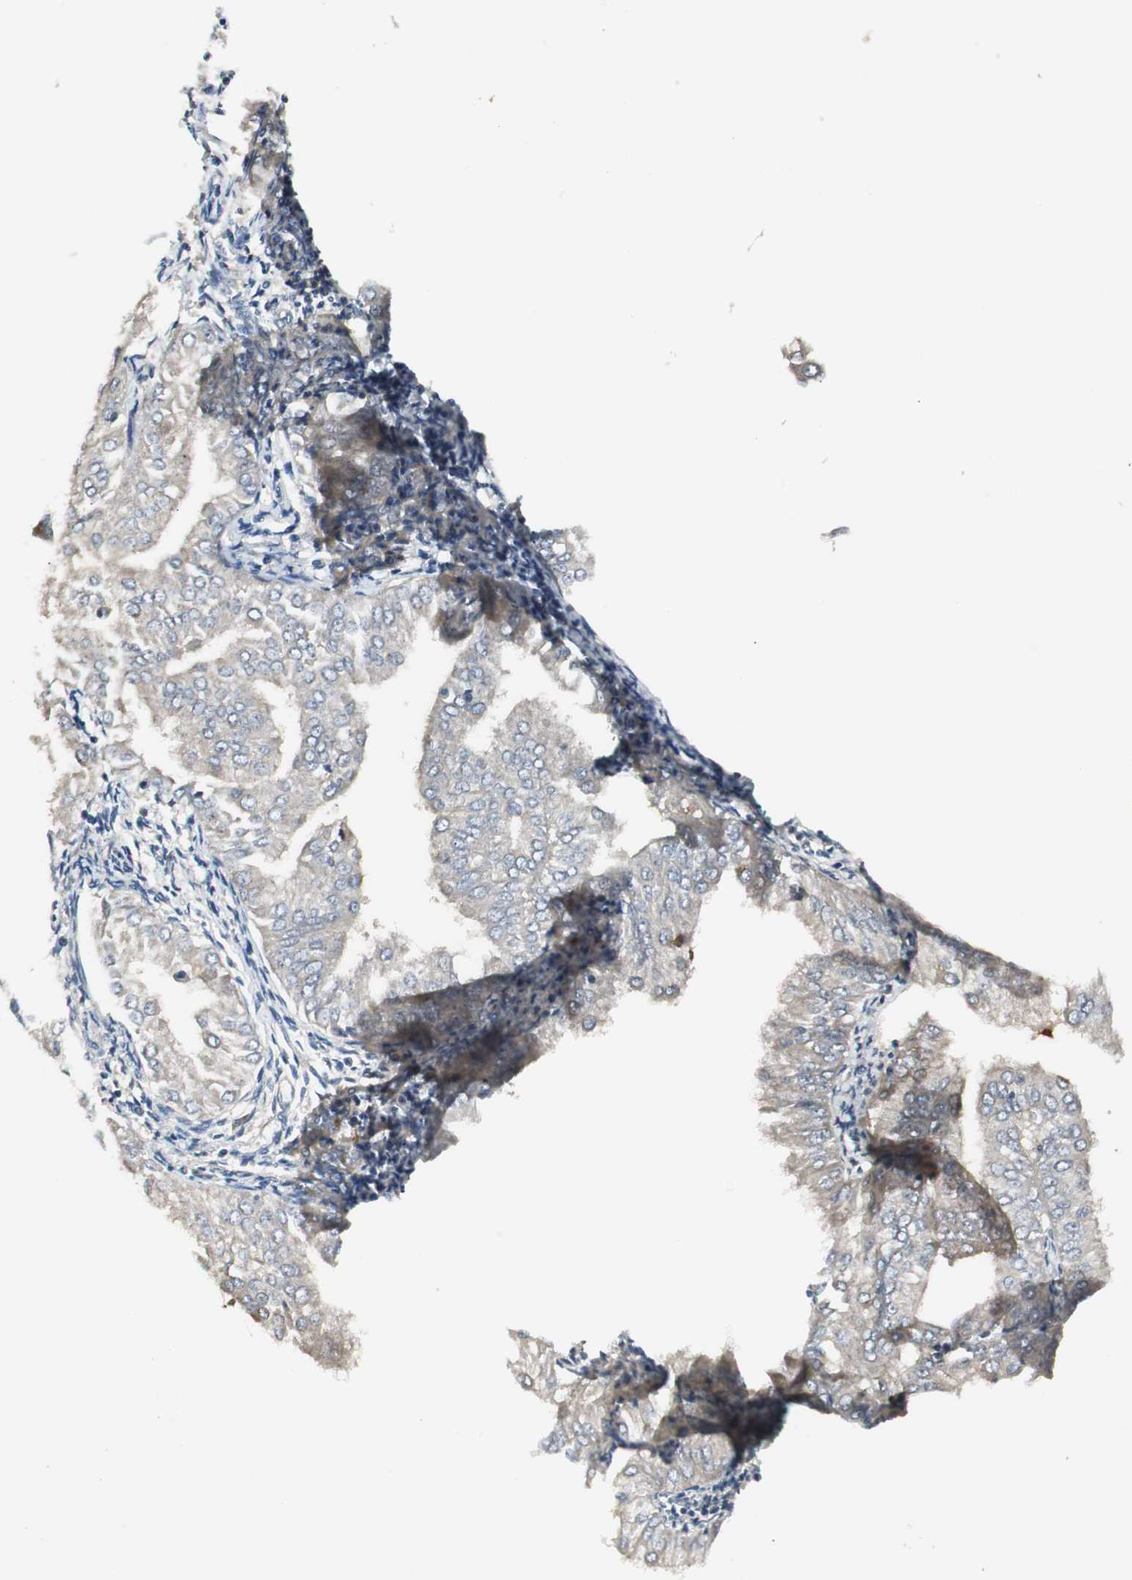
{"staining": {"intensity": "weak", "quantity": "25%-75%", "location": "cytoplasmic/membranous"}, "tissue": "endometrial cancer", "cell_type": "Tumor cells", "image_type": "cancer", "snomed": [{"axis": "morphology", "description": "Adenocarcinoma, NOS"}, {"axis": "topography", "description": "Endometrium"}], "caption": "IHC histopathology image of neoplastic tissue: human endometrial cancer (adenocarcinoma) stained using IHC displays low levels of weak protein expression localized specifically in the cytoplasmic/membranous of tumor cells, appearing as a cytoplasmic/membranous brown color.", "gene": "PTPRN2", "patient": {"sex": "female", "age": 53}}